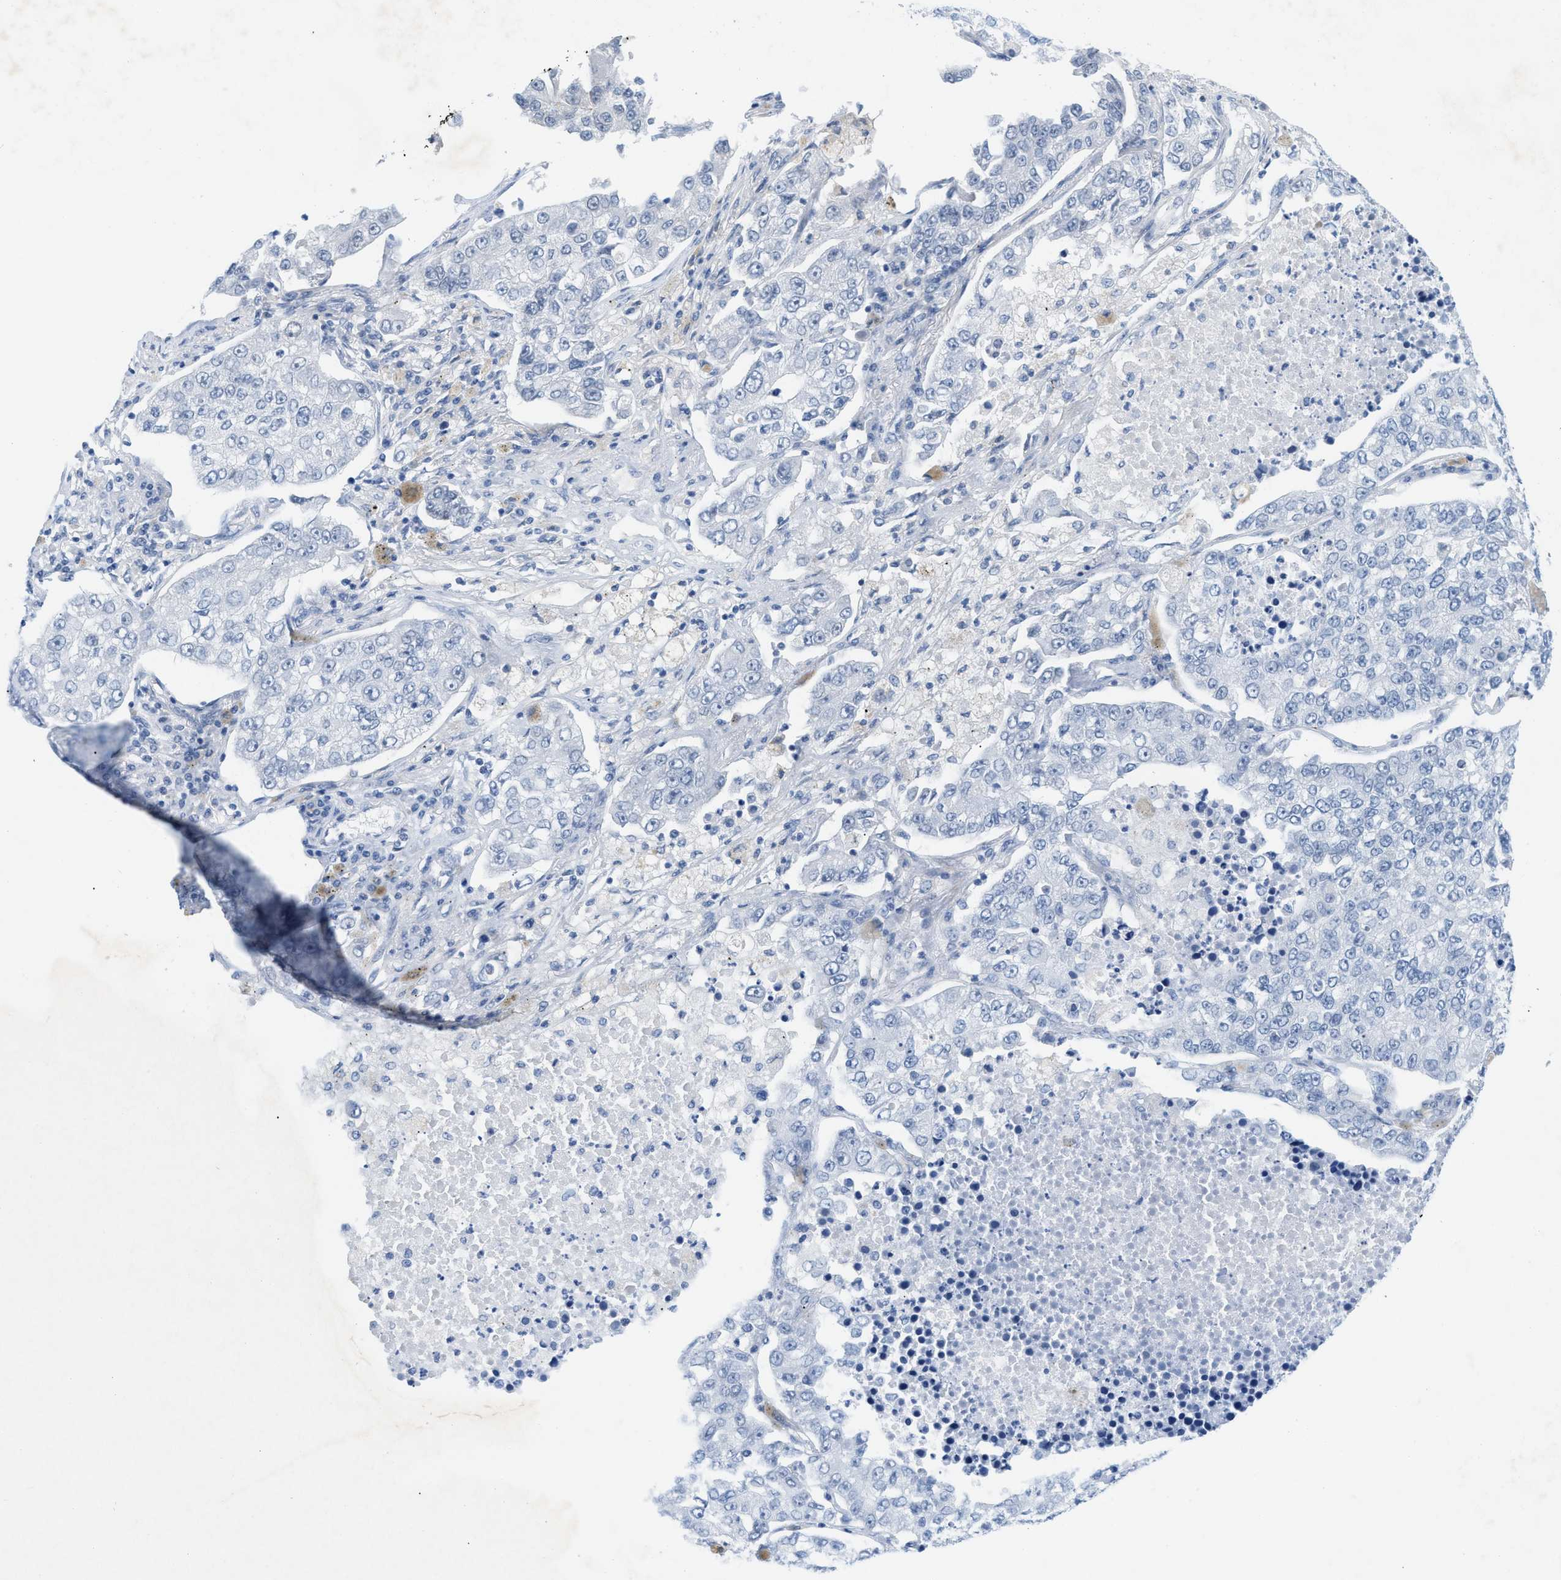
{"staining": {"intensity": "negative", "quantity": "none", "location": "none"}, "tissue": "lung cancer", "cell_type": "Tumor cells", "image_type": "cancer", "snomed": [{"axis": "morphology", "description": "Adenocarcinoma, NOS"}, {"axis": "topography", "description": "Lung"}], "caption": "A micrograph of human lung cancer is negative for staining in tumor cells.", "gene": "HLTF", "patient": {"sex": "male", "age": 49}}